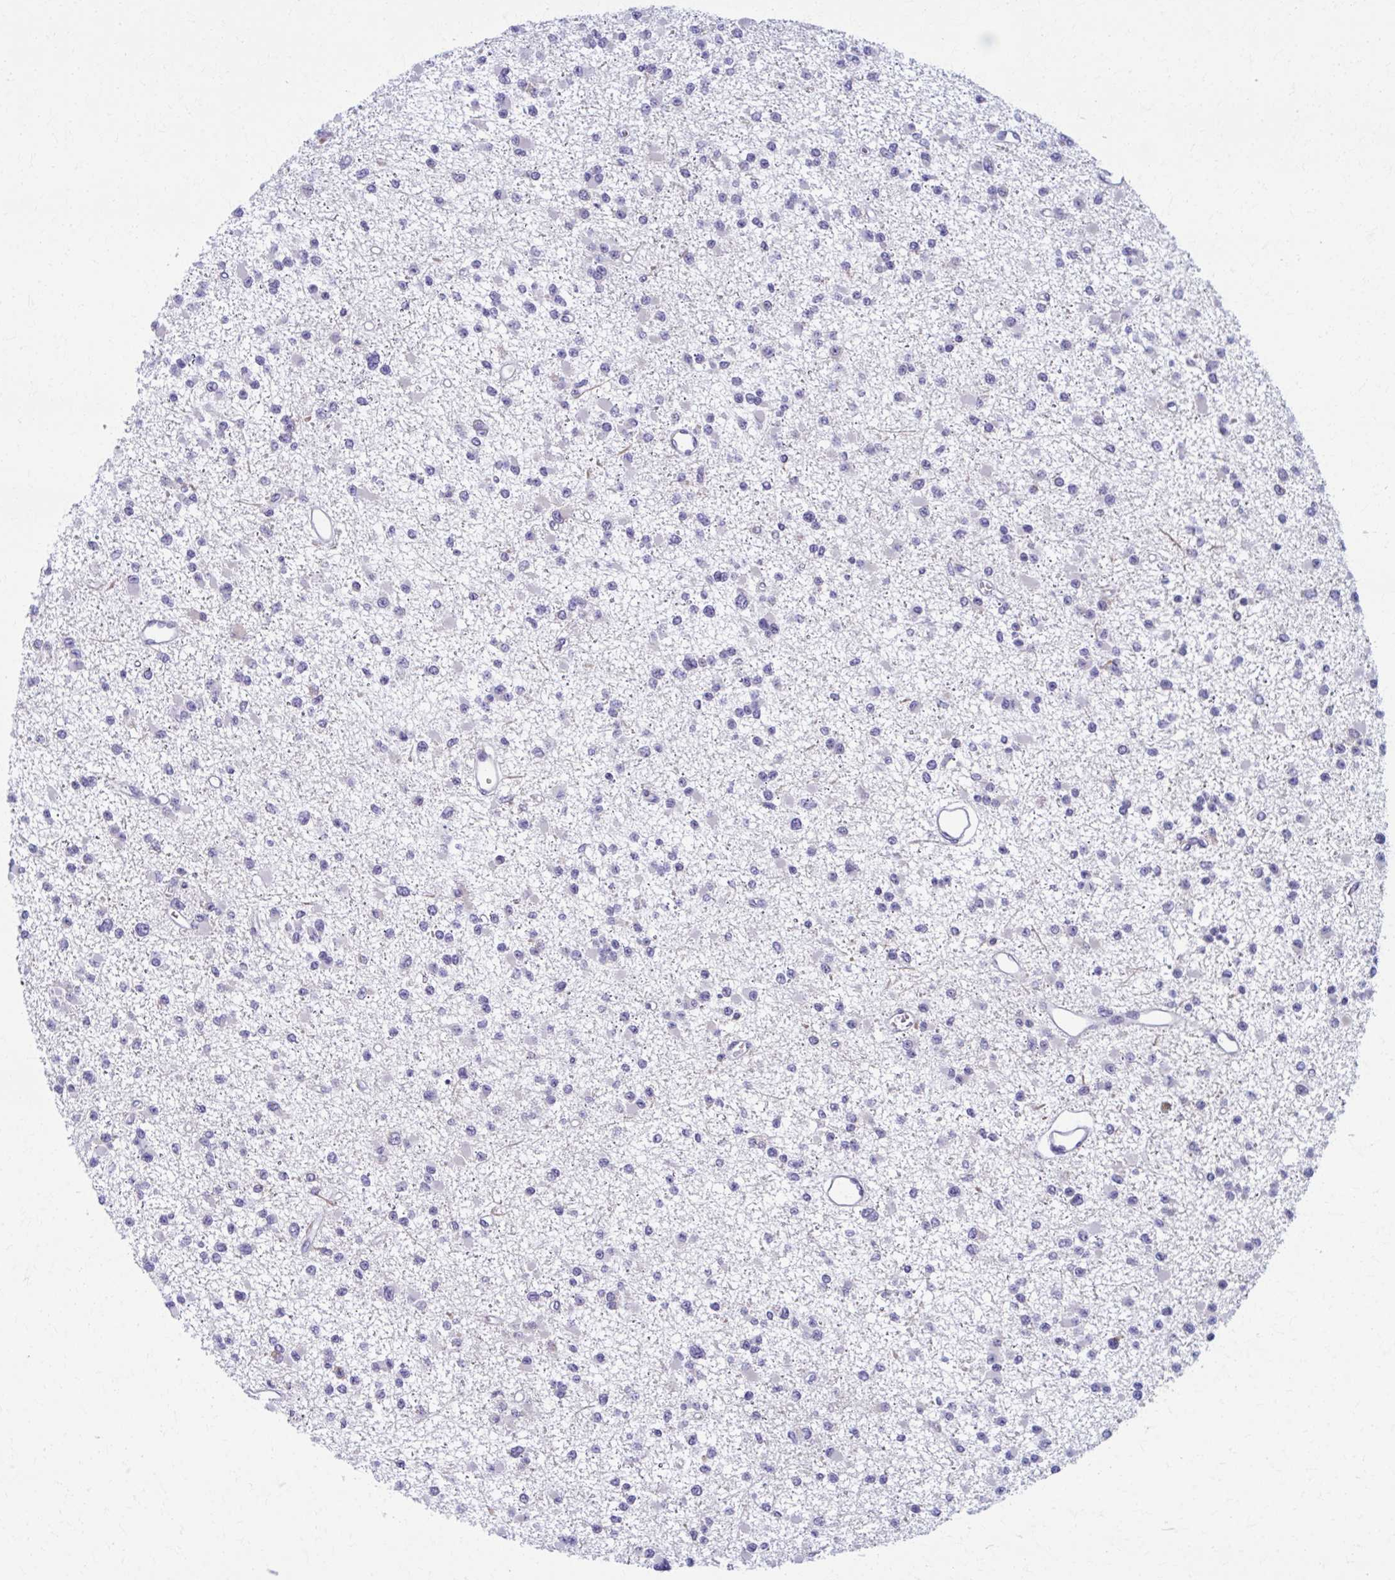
{"staining": {"intensity": "negative", "quantity": "none", "location": "none"}, "tissue": "glioma", "cell_type": "Tumor cells", "image_type": "cancer", "snomed": [{"axis": "morphology", "description": "Glioma, malignant, Low grade"}, {"axis": "topography", "description": "Brain"}], "caption": "A micrograph of glioma stained for a protein exhibits no brown staining in tumor cells.", "gene": "SPATS2L", "patient": {"sex": "female", "age": 22}}